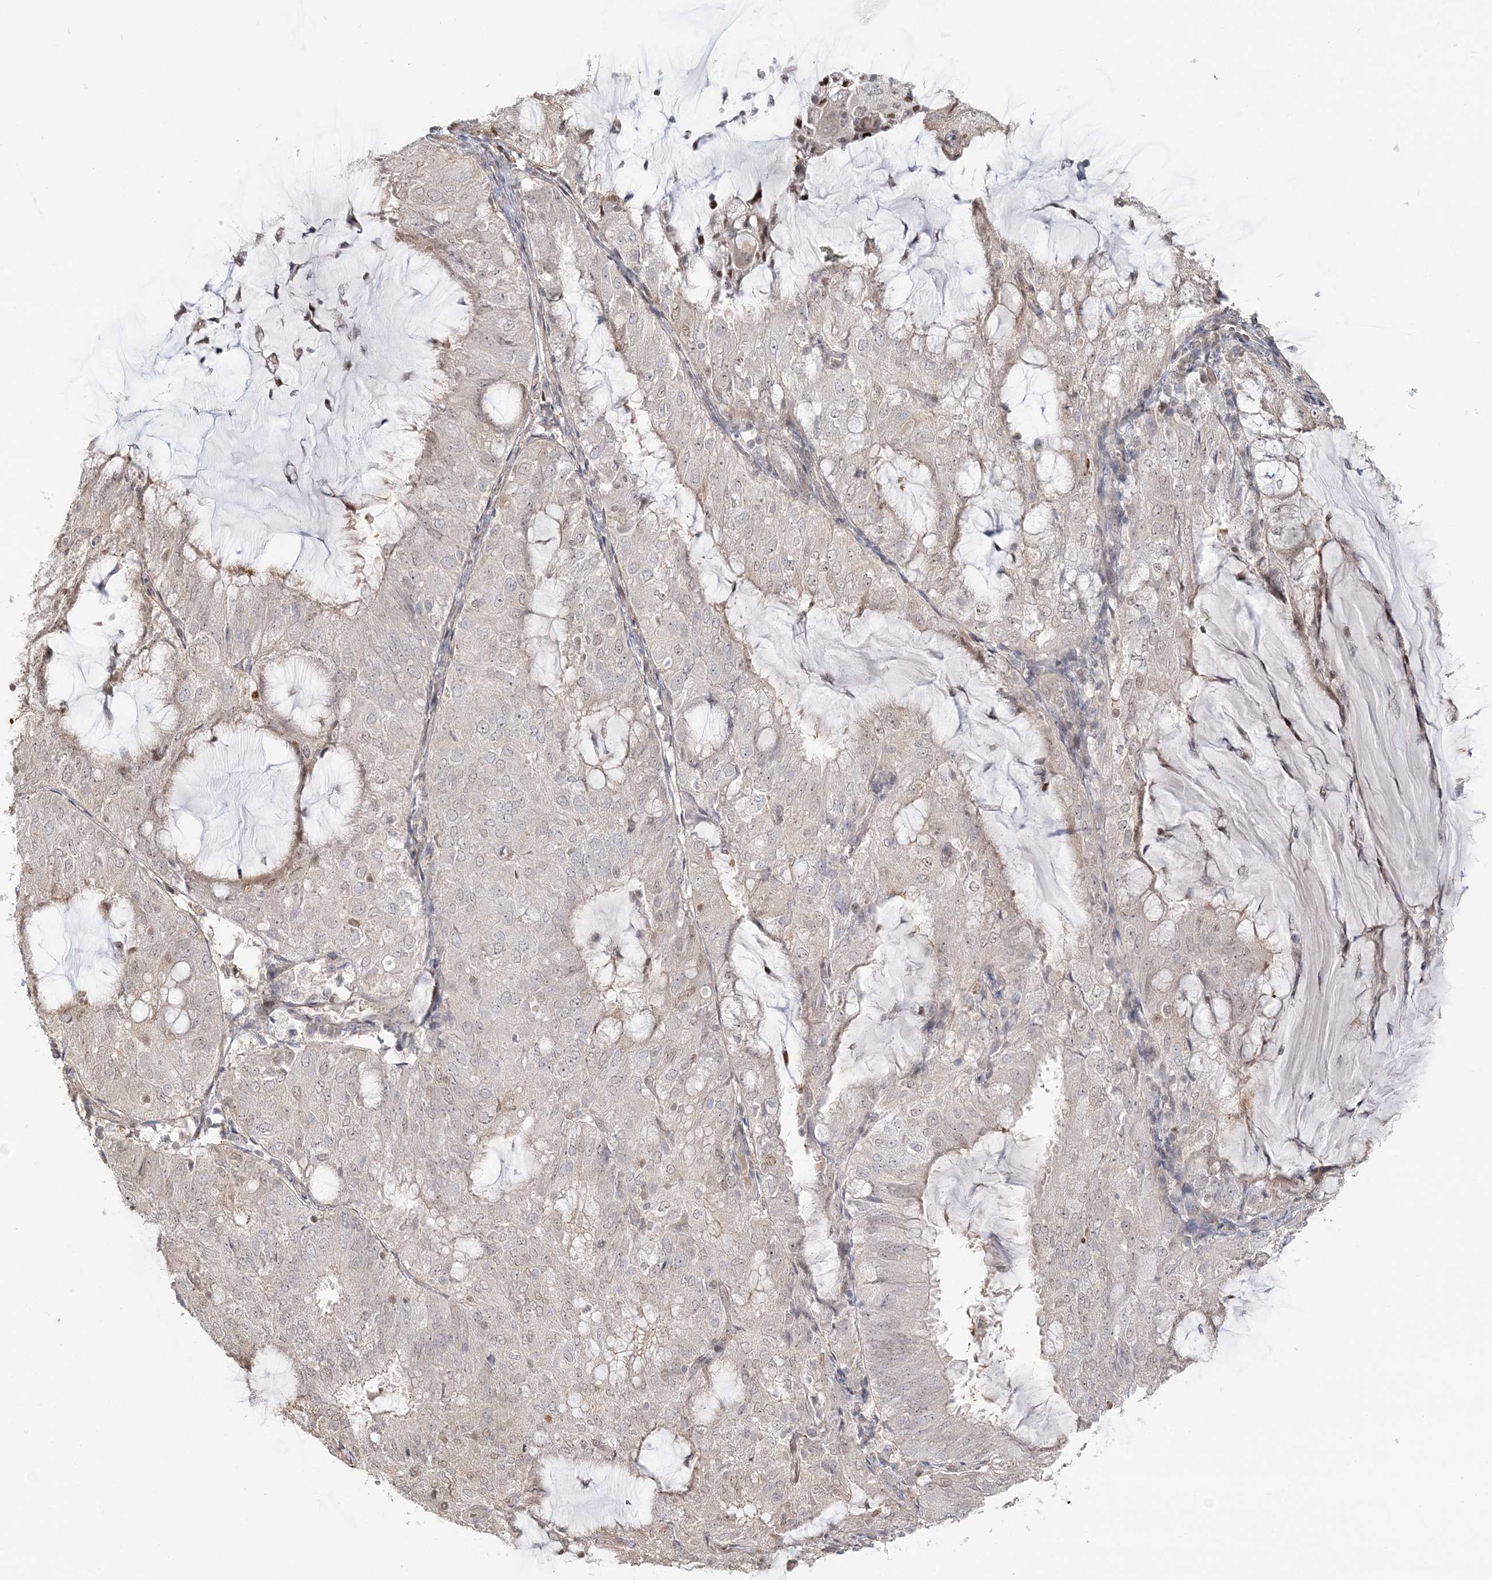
{"staining": {"intensity": "negative", "quantity": "none", "location": "none"}, "tissue": "endometrial cancer", "cell_type": "Tumor cells", "image_type": "cancer", "snomed": [{"axis": "morphology", "description": "Adenocarcinoma, NOS"}, {"axis": "topography", "description": "Endometrium"}], "caption": "Human endometrial cancer (adenocarcinoma) stained for a protein using IHC reveals no expression in tumor cells.", "gene": "SUMO2", "patient": {"sex": "female", "age": 81}}